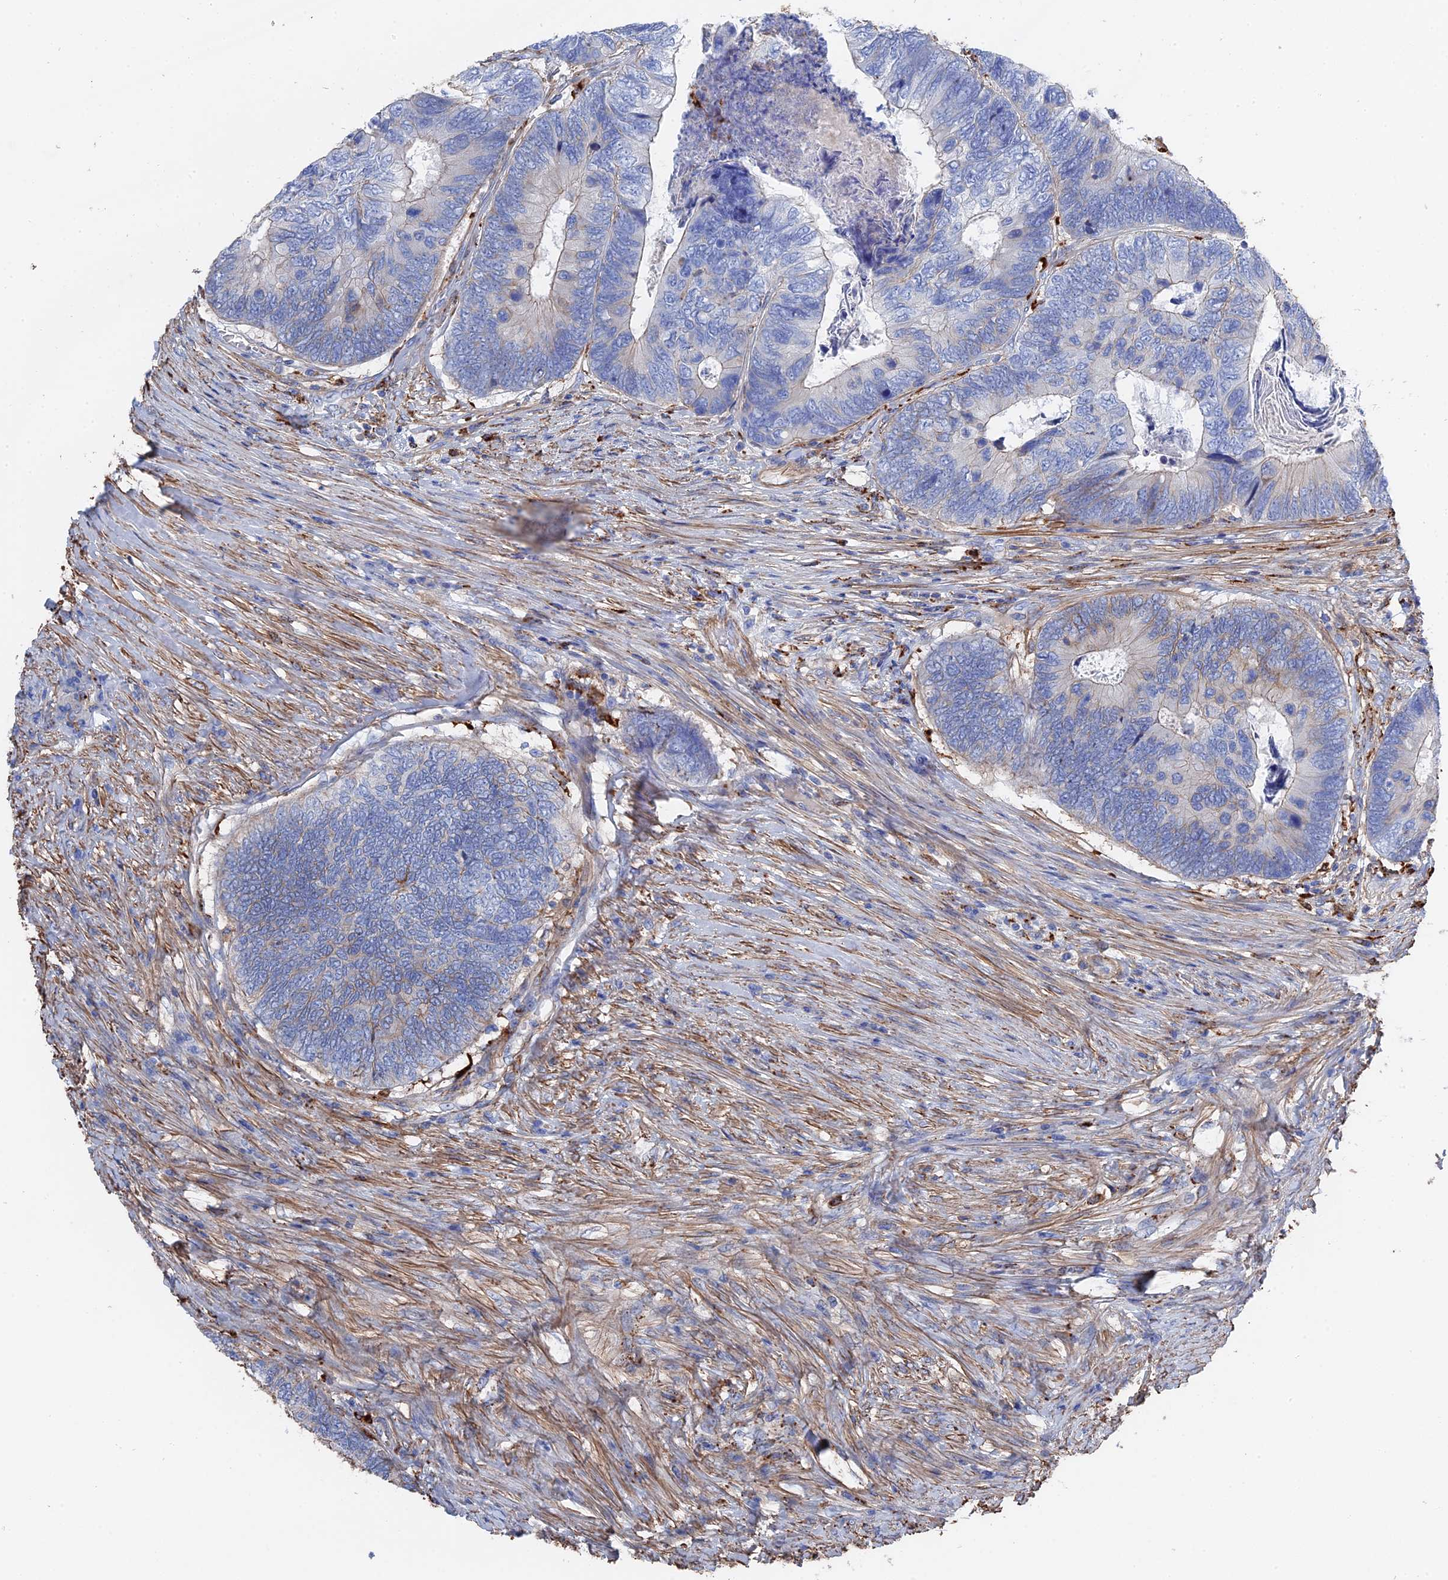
{"staining": {"intensity": "weak", "quantity": "<25%", "location": "cytoplasmic/membranous"}, "tissue": "colorectal cancer", "cell_type": "Tumor cells", "image_type": "cancer", "snomed": [{"axis": "morphology", "description": "Adenocarcinoma, NOS"}, {"axis": "topography", "description": "Colon"}], "caption": "An image of human colorectal cancer (adenocarcinoma) is negative for staining in tumor cells.", "gene": "STRA6", "patient": {"sex": "female", "age": 67}}